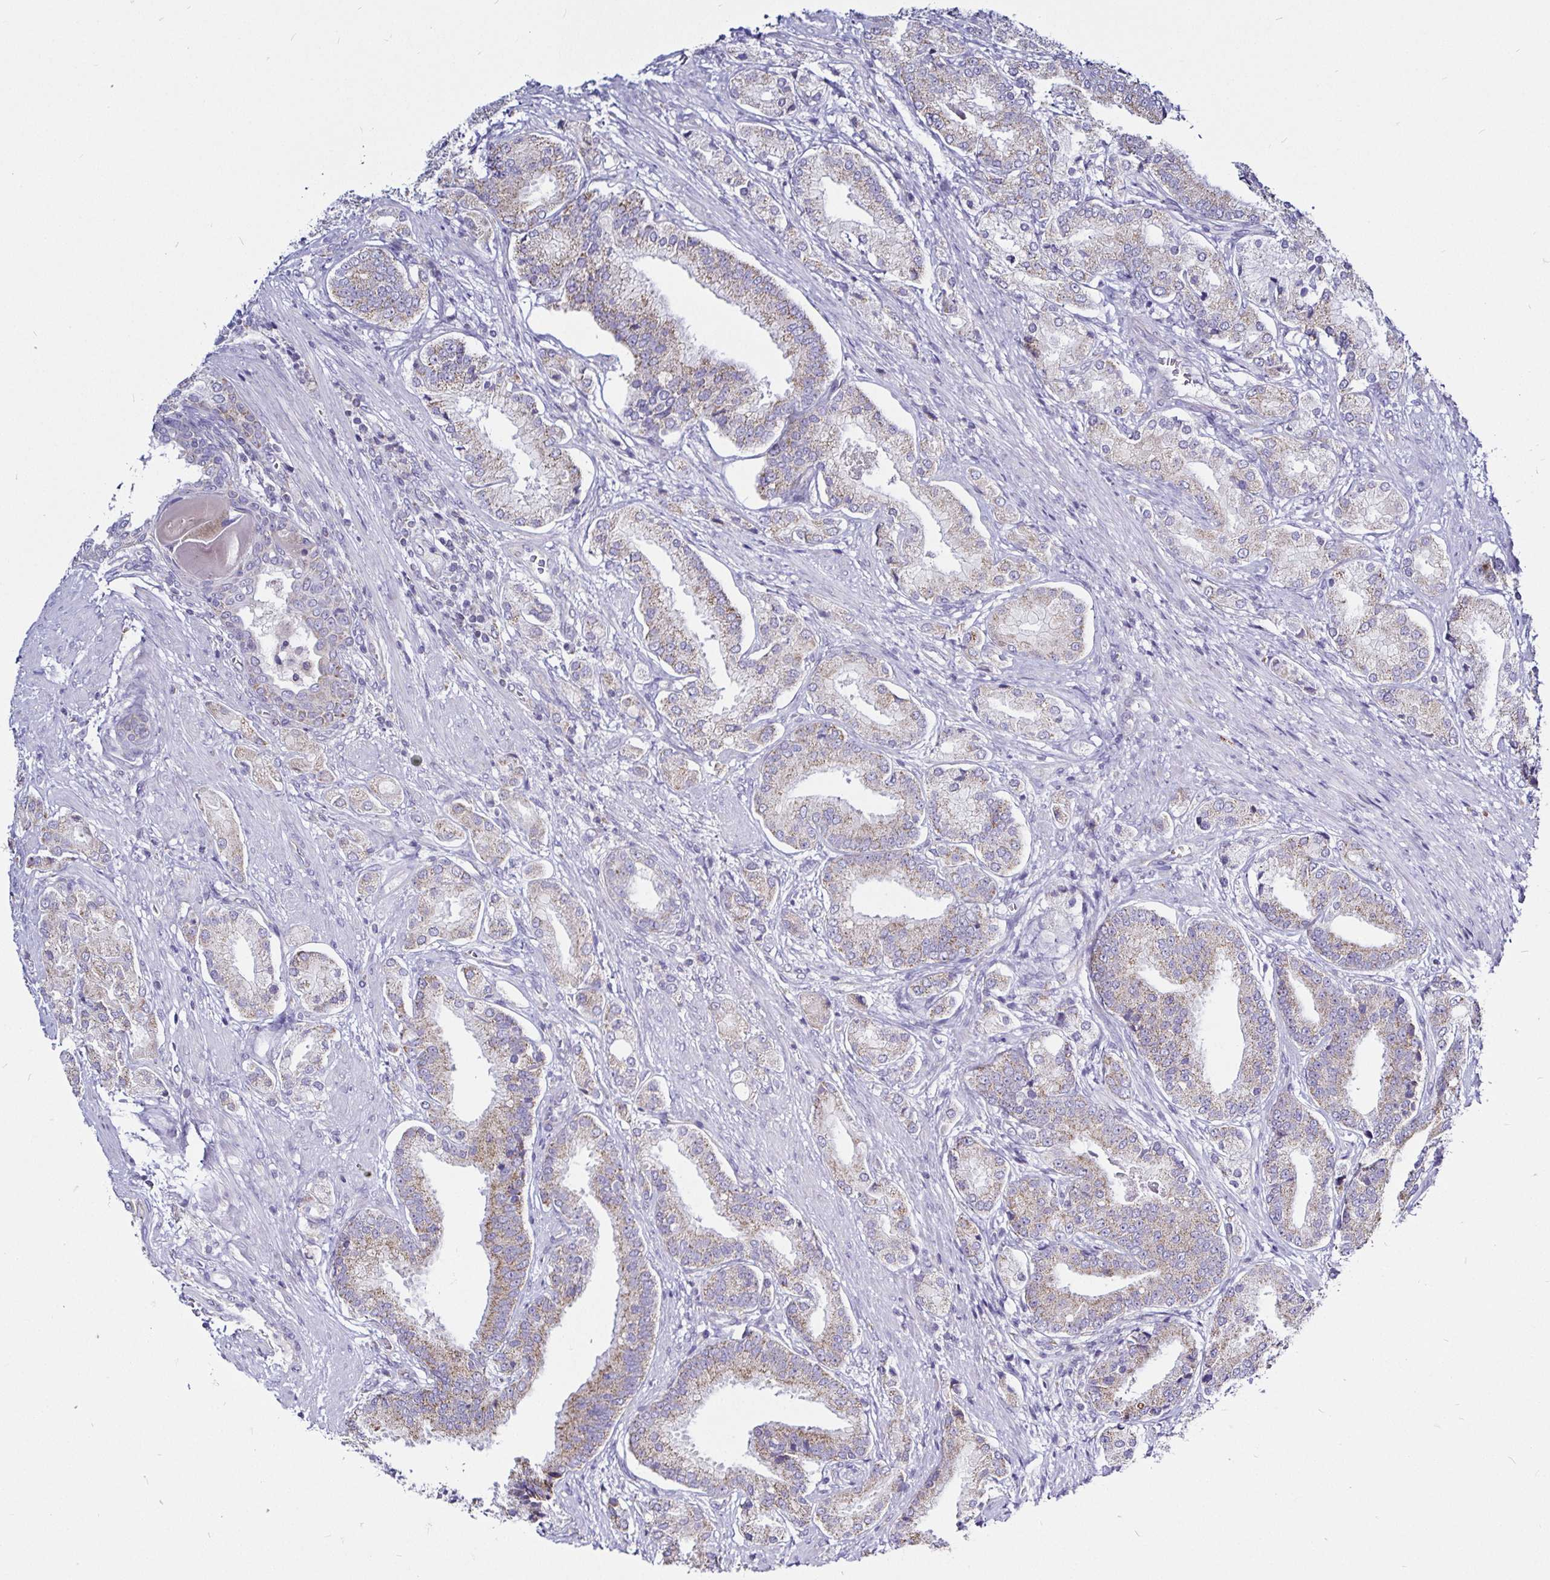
{"staining": {"intensity": "weak", "quantity": "25%-75%", "location": "cytoplasmic/membranous"}, "tissue": "prostate cancer", "cell_type": "Tumor cells", "image_type": "cancer", "snomed": [{"axis": "morphology", "description": "Adenocarcinoma, High grade"}, {"axis": "topography", "description": "Prostate and seminal vesicle, NOS"}], "caption": "Immunohistochemistry (IHC) (DAB) staining of prostate adenocarcinoma (high-grade) displays weak cytoplasmic/membranous protein staining in approximately 25%-75% of tumor cells.", "gene": "PGAM2", "patient": {"sex": "male", "age": 61}}